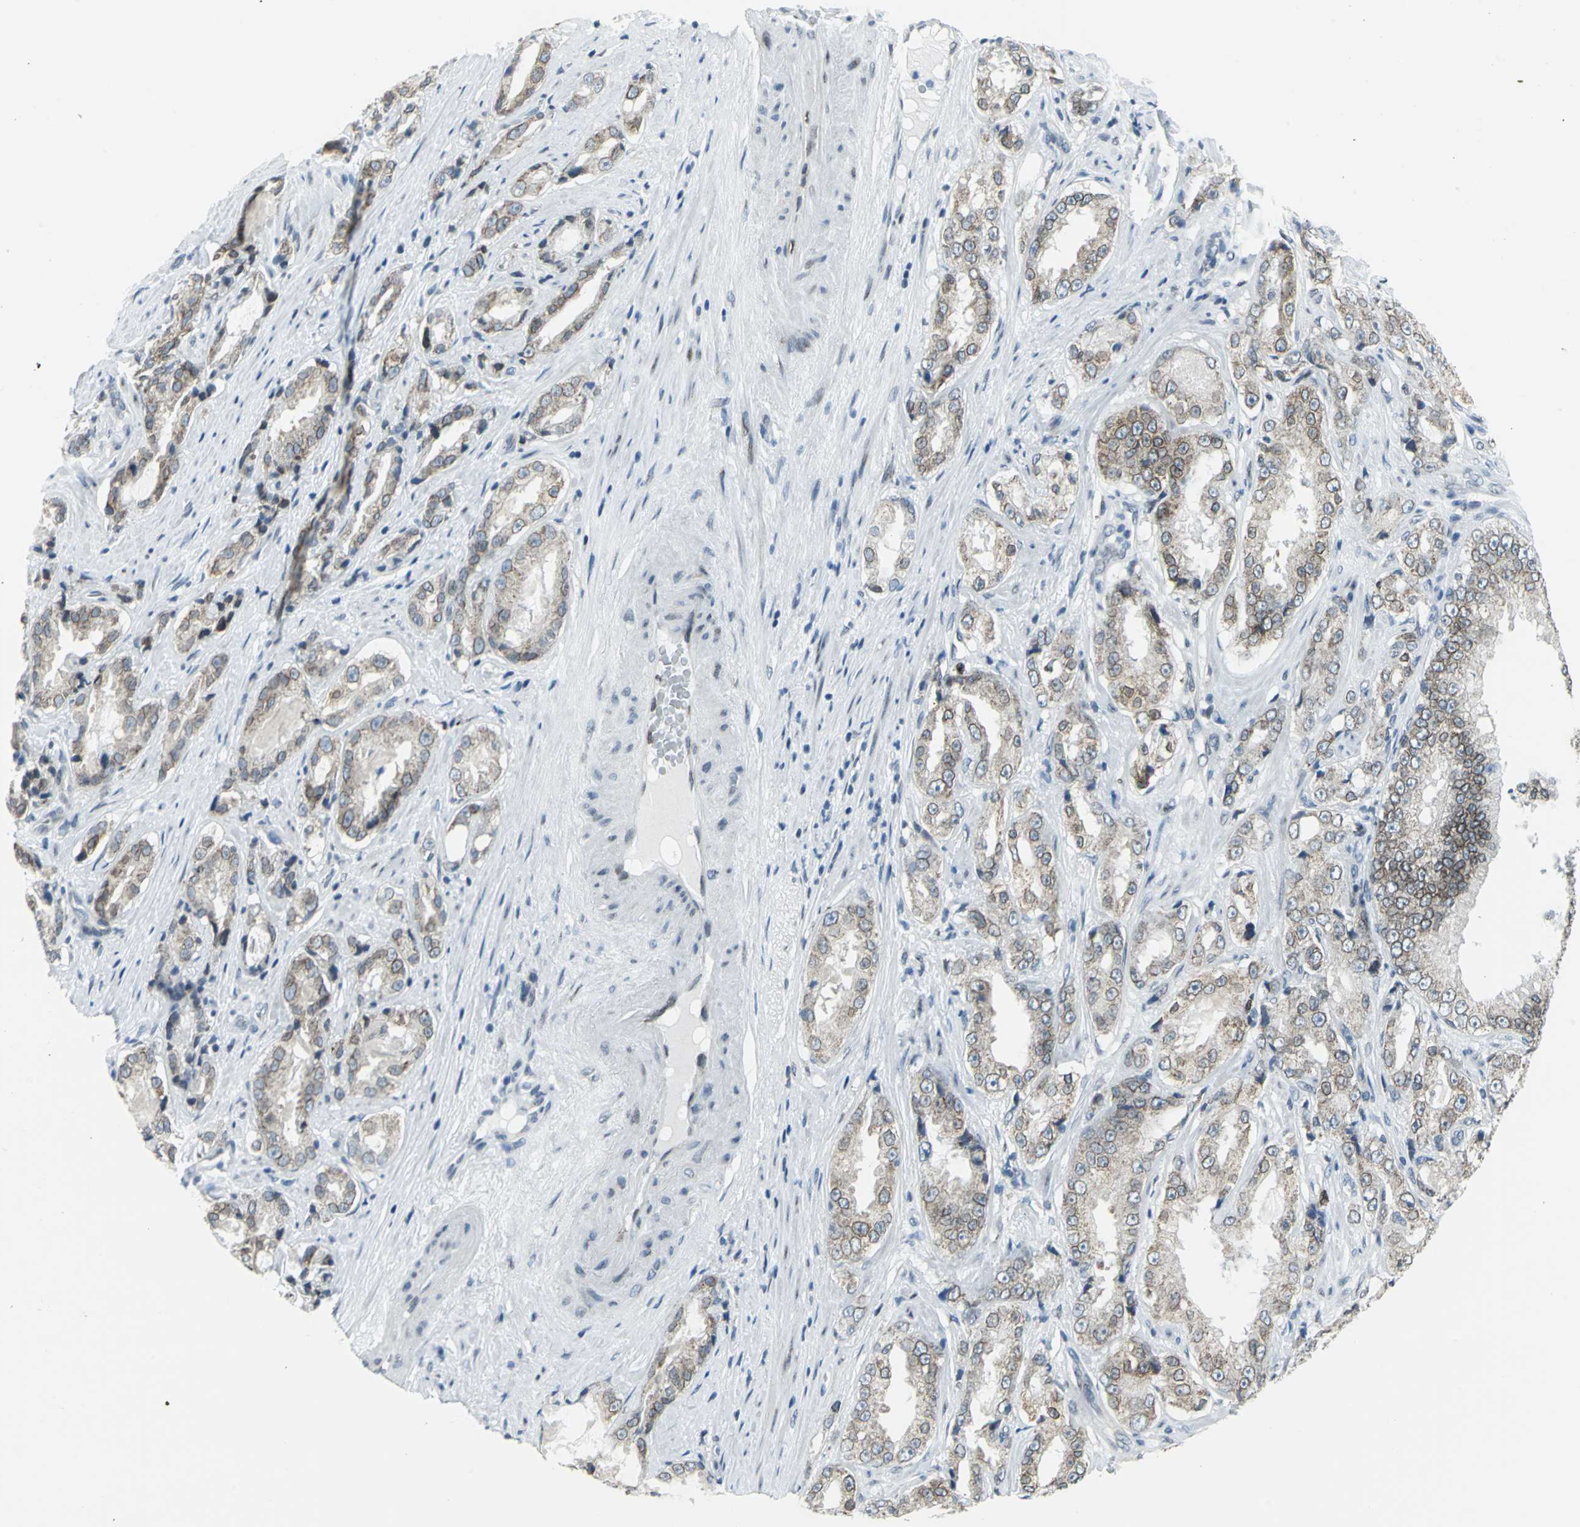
{"staining": {"intensity": "moderate", "quantity": ">75%", "location": "cytoplasmic/membranous"}, "tissue": "prostate cancer", "cell_type": "Tumor cells", "image_type": "cancer", "snomed": [{"axis": "morphology", "description": "Adenocarcinoma, High grade"}, {"axis": "topography", "description": "Prostate"}], "caption": "Prostate cancer (adenocarcinoma (high-grade)) stained for a protein (brown) reveals moderate cytoplasmic/membranous positive staining in about >75% of tumor cells.", "gene": "SNUPN", "patient": {"sex": "male", "age": 73}}